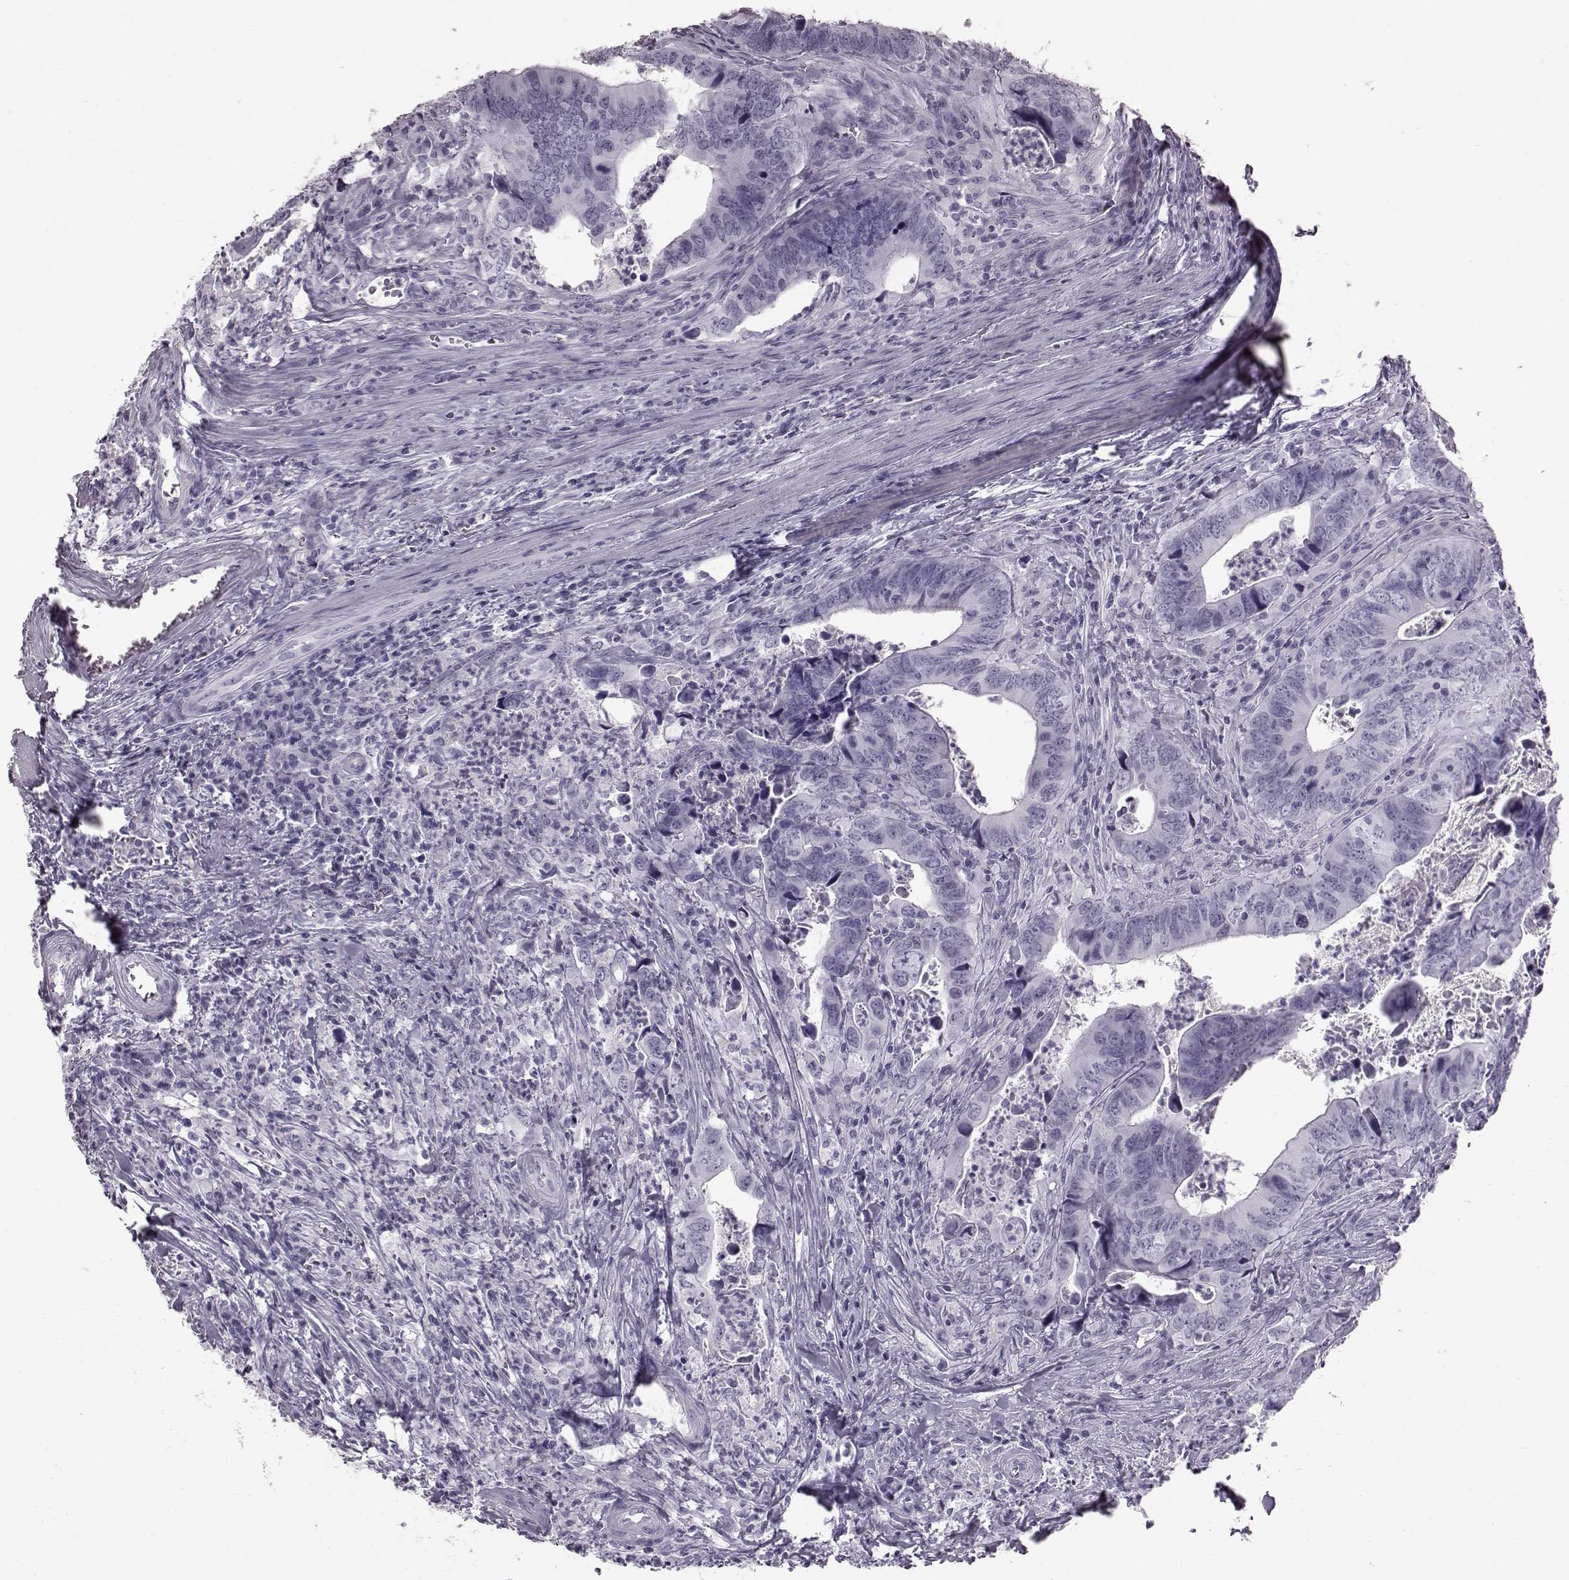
{"staining": {"intensity": "negative", "quantity": "none", "location": "none"}, "tissue": "colorectal cancer", "cell_type": "Tumor cells", "image_type": "cancer", "snomed": [{"axis": "morphology", "description": "Adenocarcinoma, NOS"}, {"axis": "topography", "description": "Colon"}], "caption": "Immunohistochemical staining of colorectal adenocarcinoma shows no significant expression in tumor cells. (IHC, brightfield microscopy, high magnification).", "gene": "TCHHL1", "patient": {"sex": "female", "age": 82}}